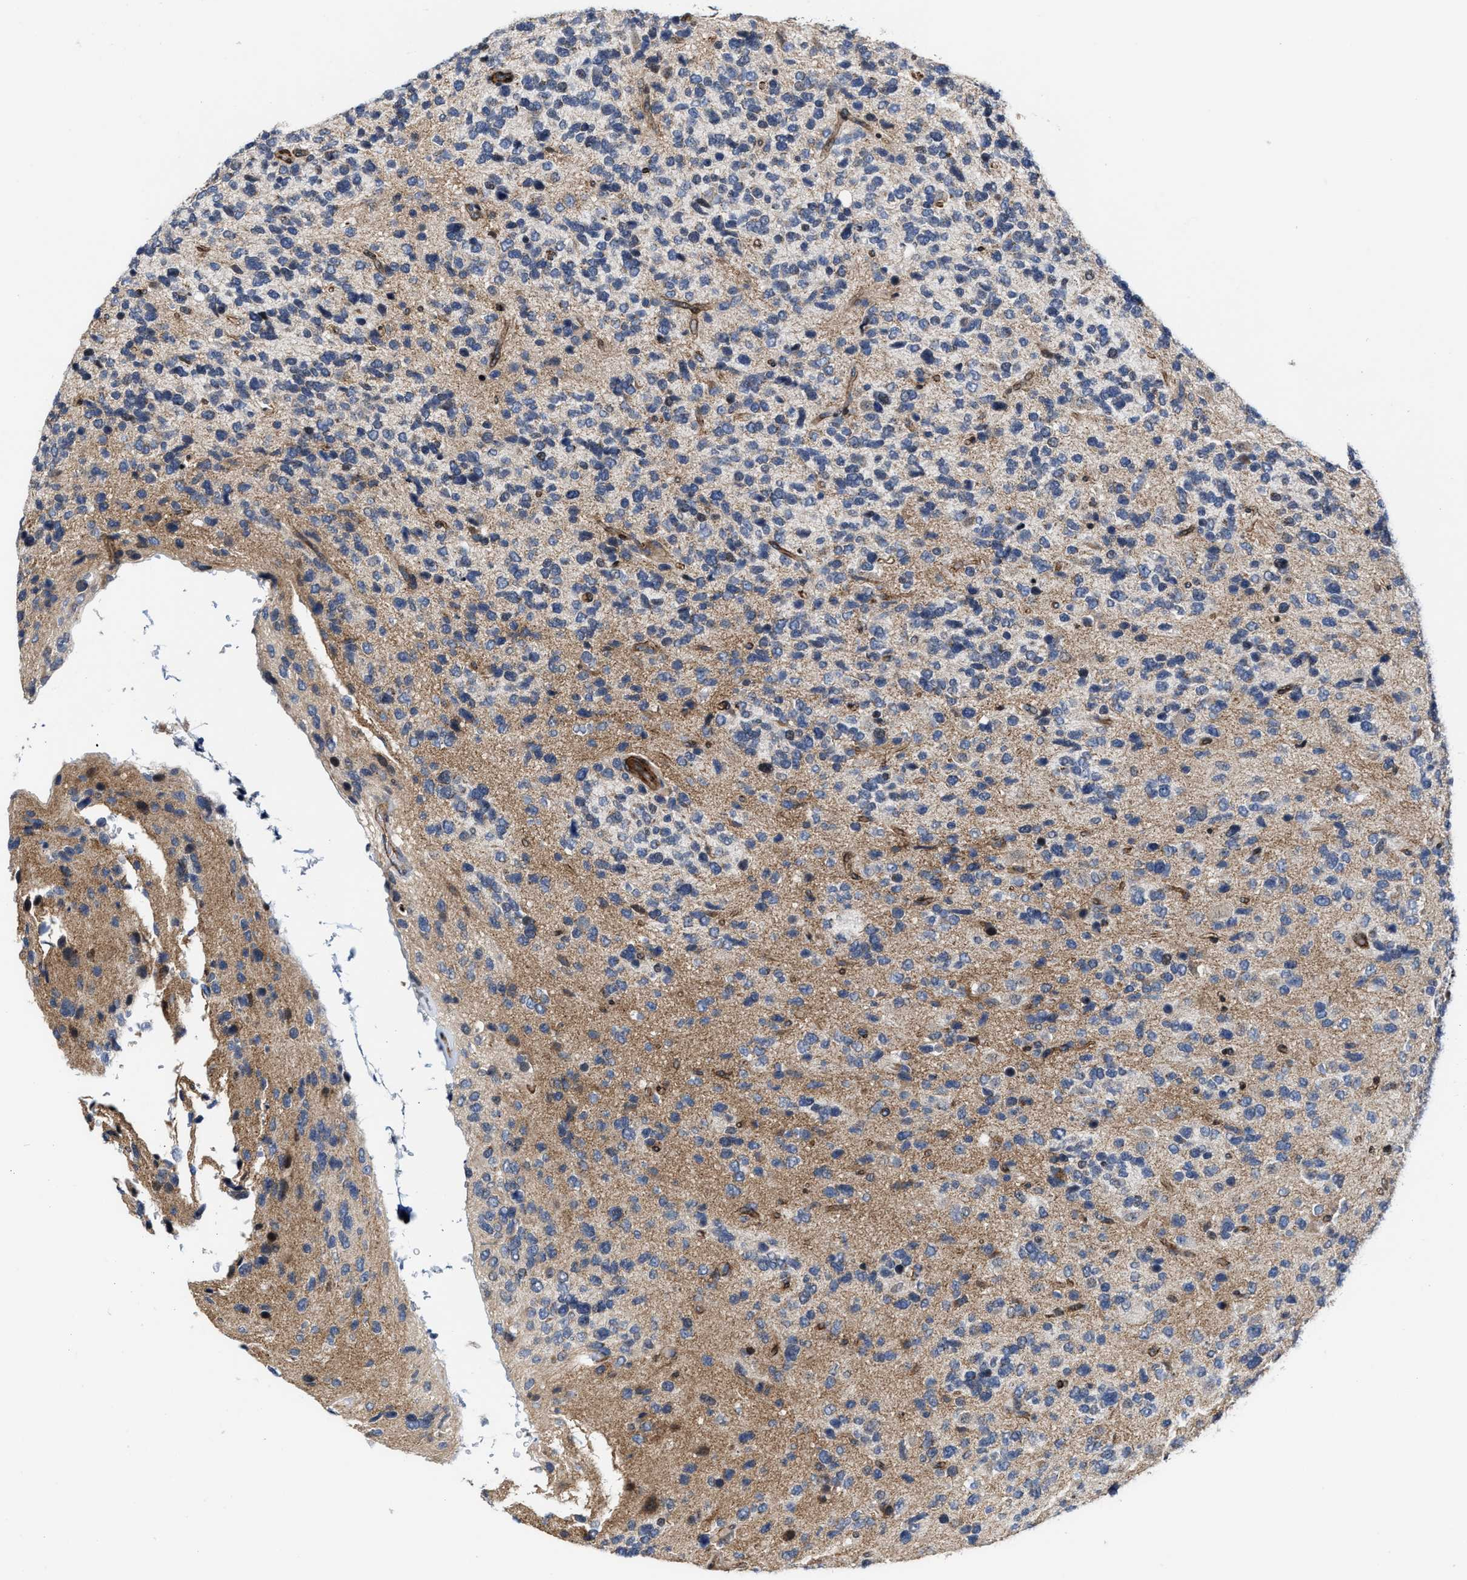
{"staining": {"intensity": "negative", "quantity": "none", "location": "none"}, "tissue": "glioma", "cell_type": "Tumor cells", "image_type": "cancer", "snomed": [{"axis": "morphology", "description": "Glioma, malignant, High grade"}, {"axis": "topography", "description": "Brain"}], "caption": "Tumor cells show no significant protein positivity in malignant glioma (high-grade).", "gene": "TGFB1I1", "patient": {"sex": "female", "age": 58}}